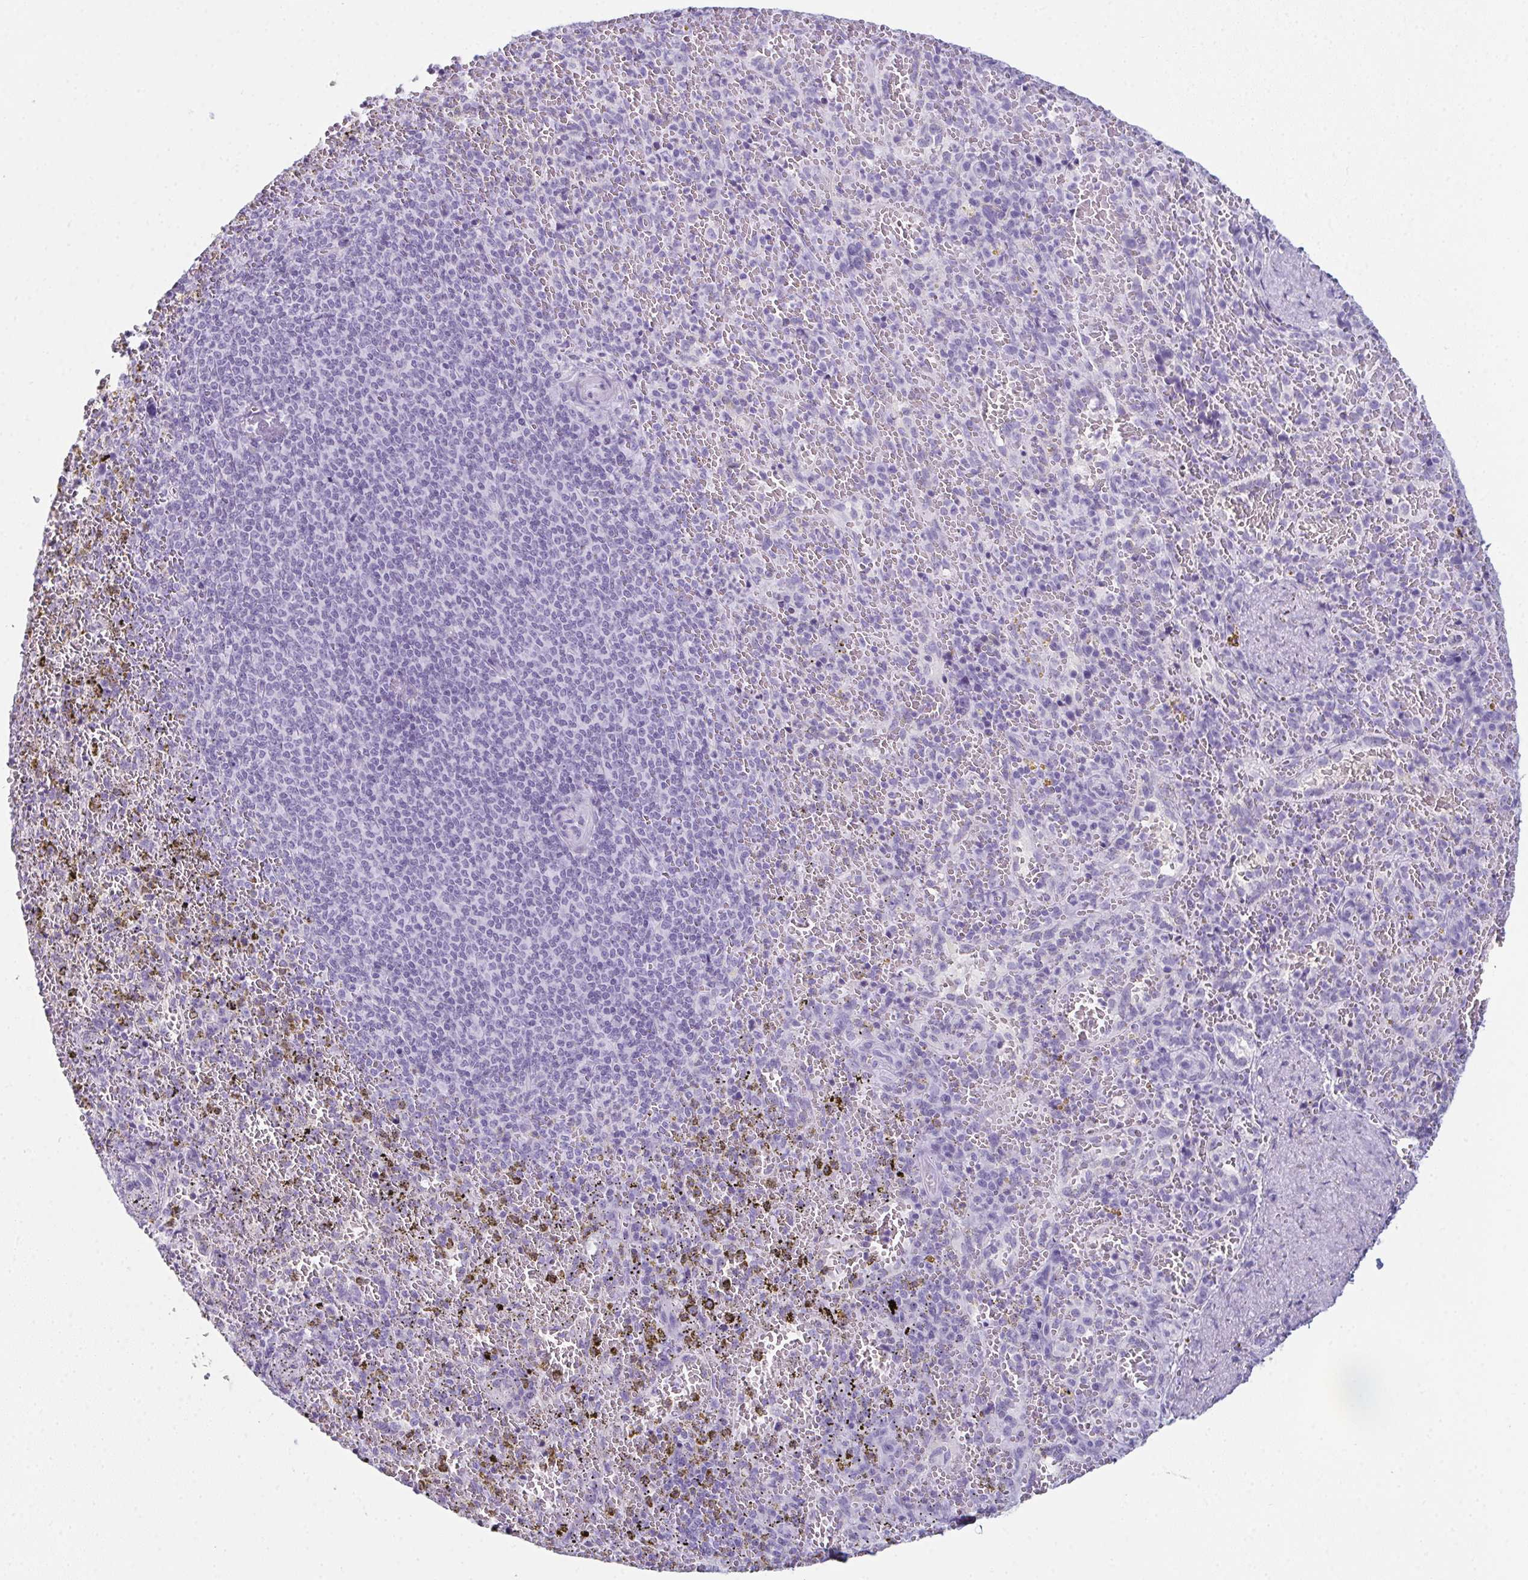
{"staining": {"intensity": "negative", "quantity": "none", "location": "none"}, "tissue": "spleen", "cell_type": "Cells in red pulp", "image_type": "normal", "snomed": [{"axis": "morphology", "description": "Normal tissue, NOS"}, {"axis": "topography", "description": "Spleen"}], "caption": "IHC of unremarkable spleen demonstrates no staining in cells in red pulp. (DAB IHC visualized using brightfield microscopy, high magnification).", "gene": "ENKUR", "patient": {"sex": "female", "age": 50}}